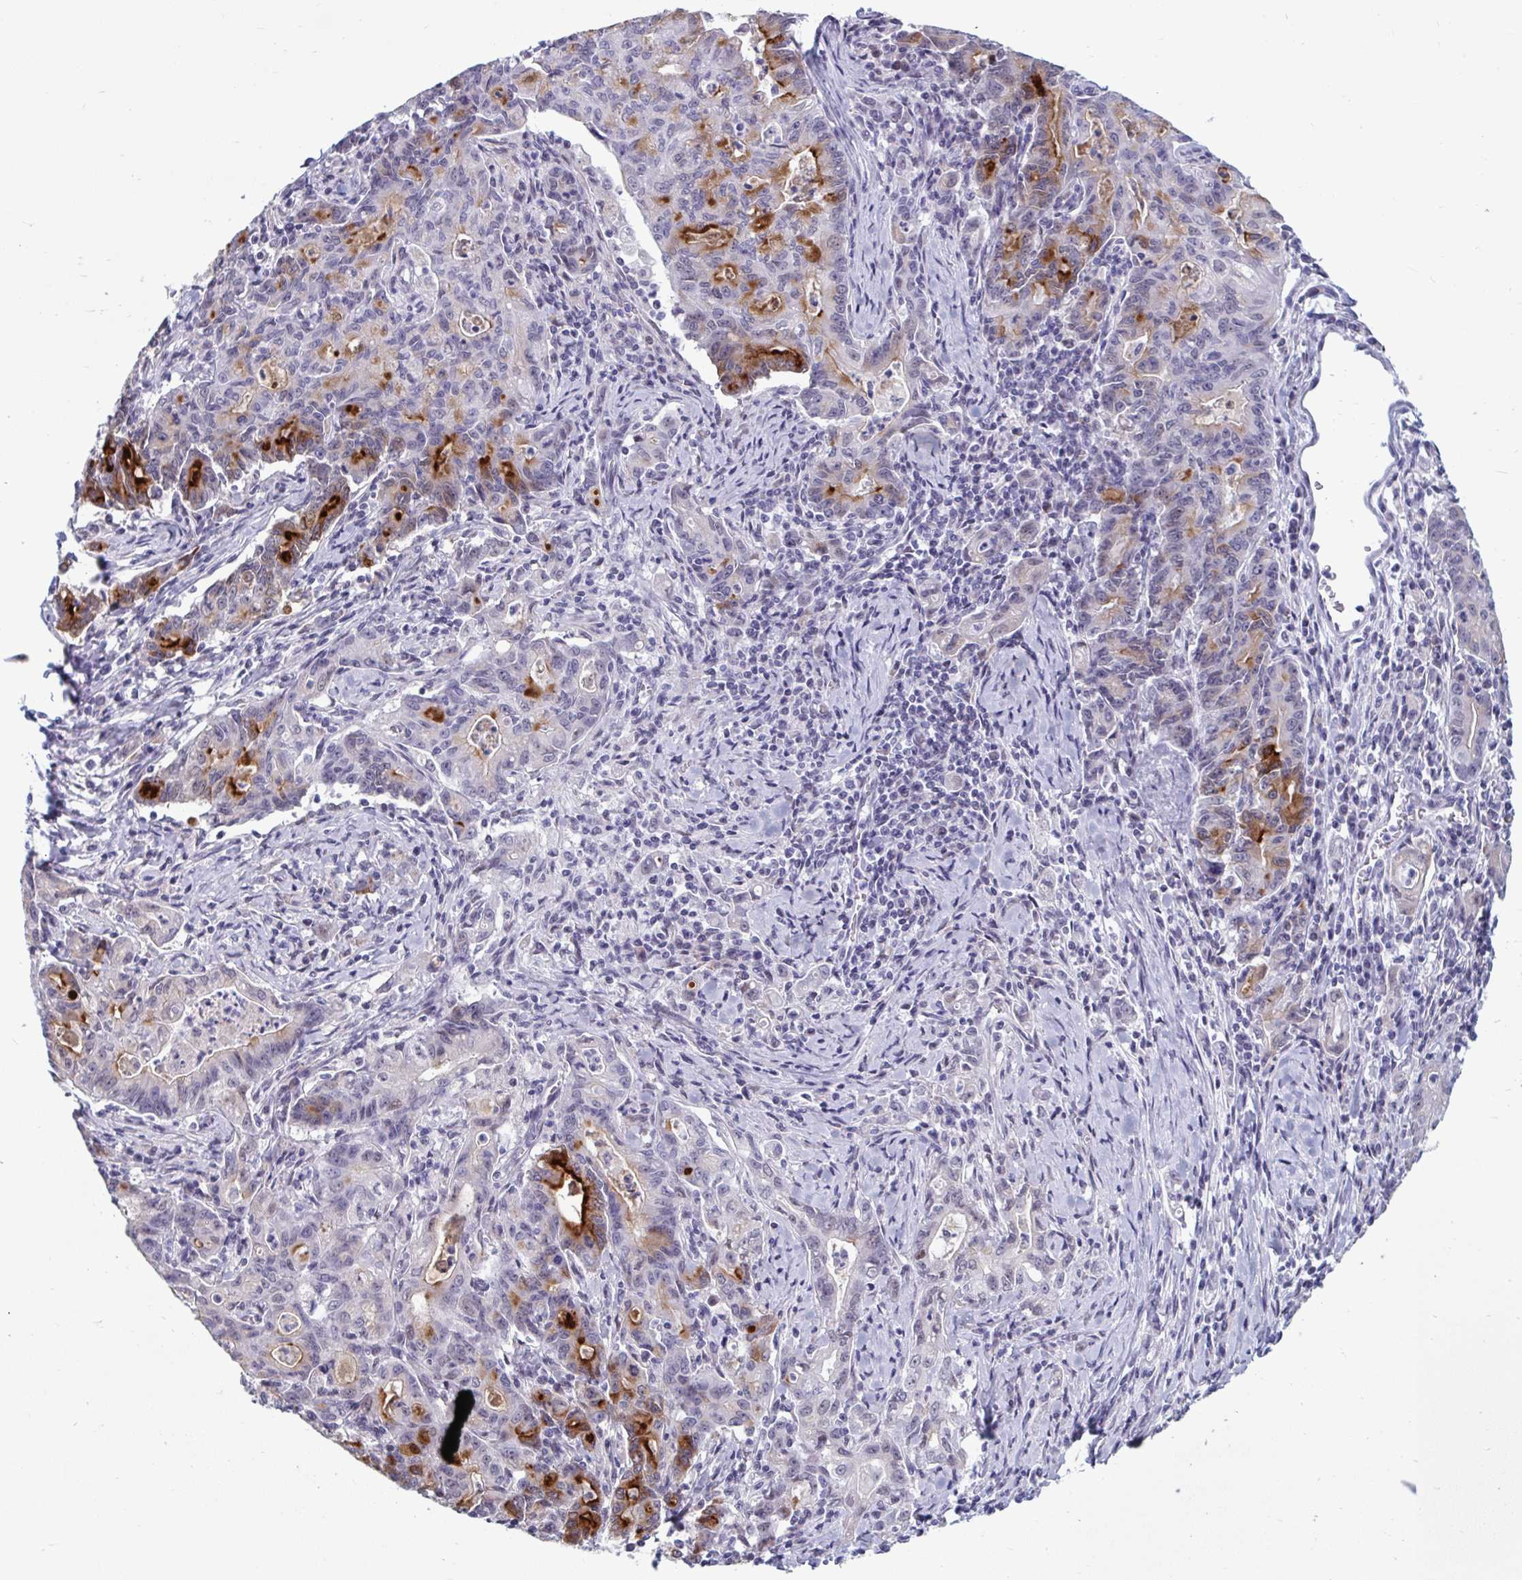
{"staining": {"intensity": "strong", "quantity": "<25%", "location": "cytoplasmic/membranous"}, "tissue": "stomach cancer", "cell_type": "Tumor cells", "image_type": "cancer", "snomed": [{"axis": "morphology", "description": "Adenocarcinoma, NOS"}, {"axis": "topography", "description": "Stomach, upper"}], "caption": "A brown stain highlights strong cytoplasmic/membranous positivity of a protein in stomach adenocarcinoma tumor cells.", "gene": "MSMB", "patient": {"sex": "female", "age": 79}}